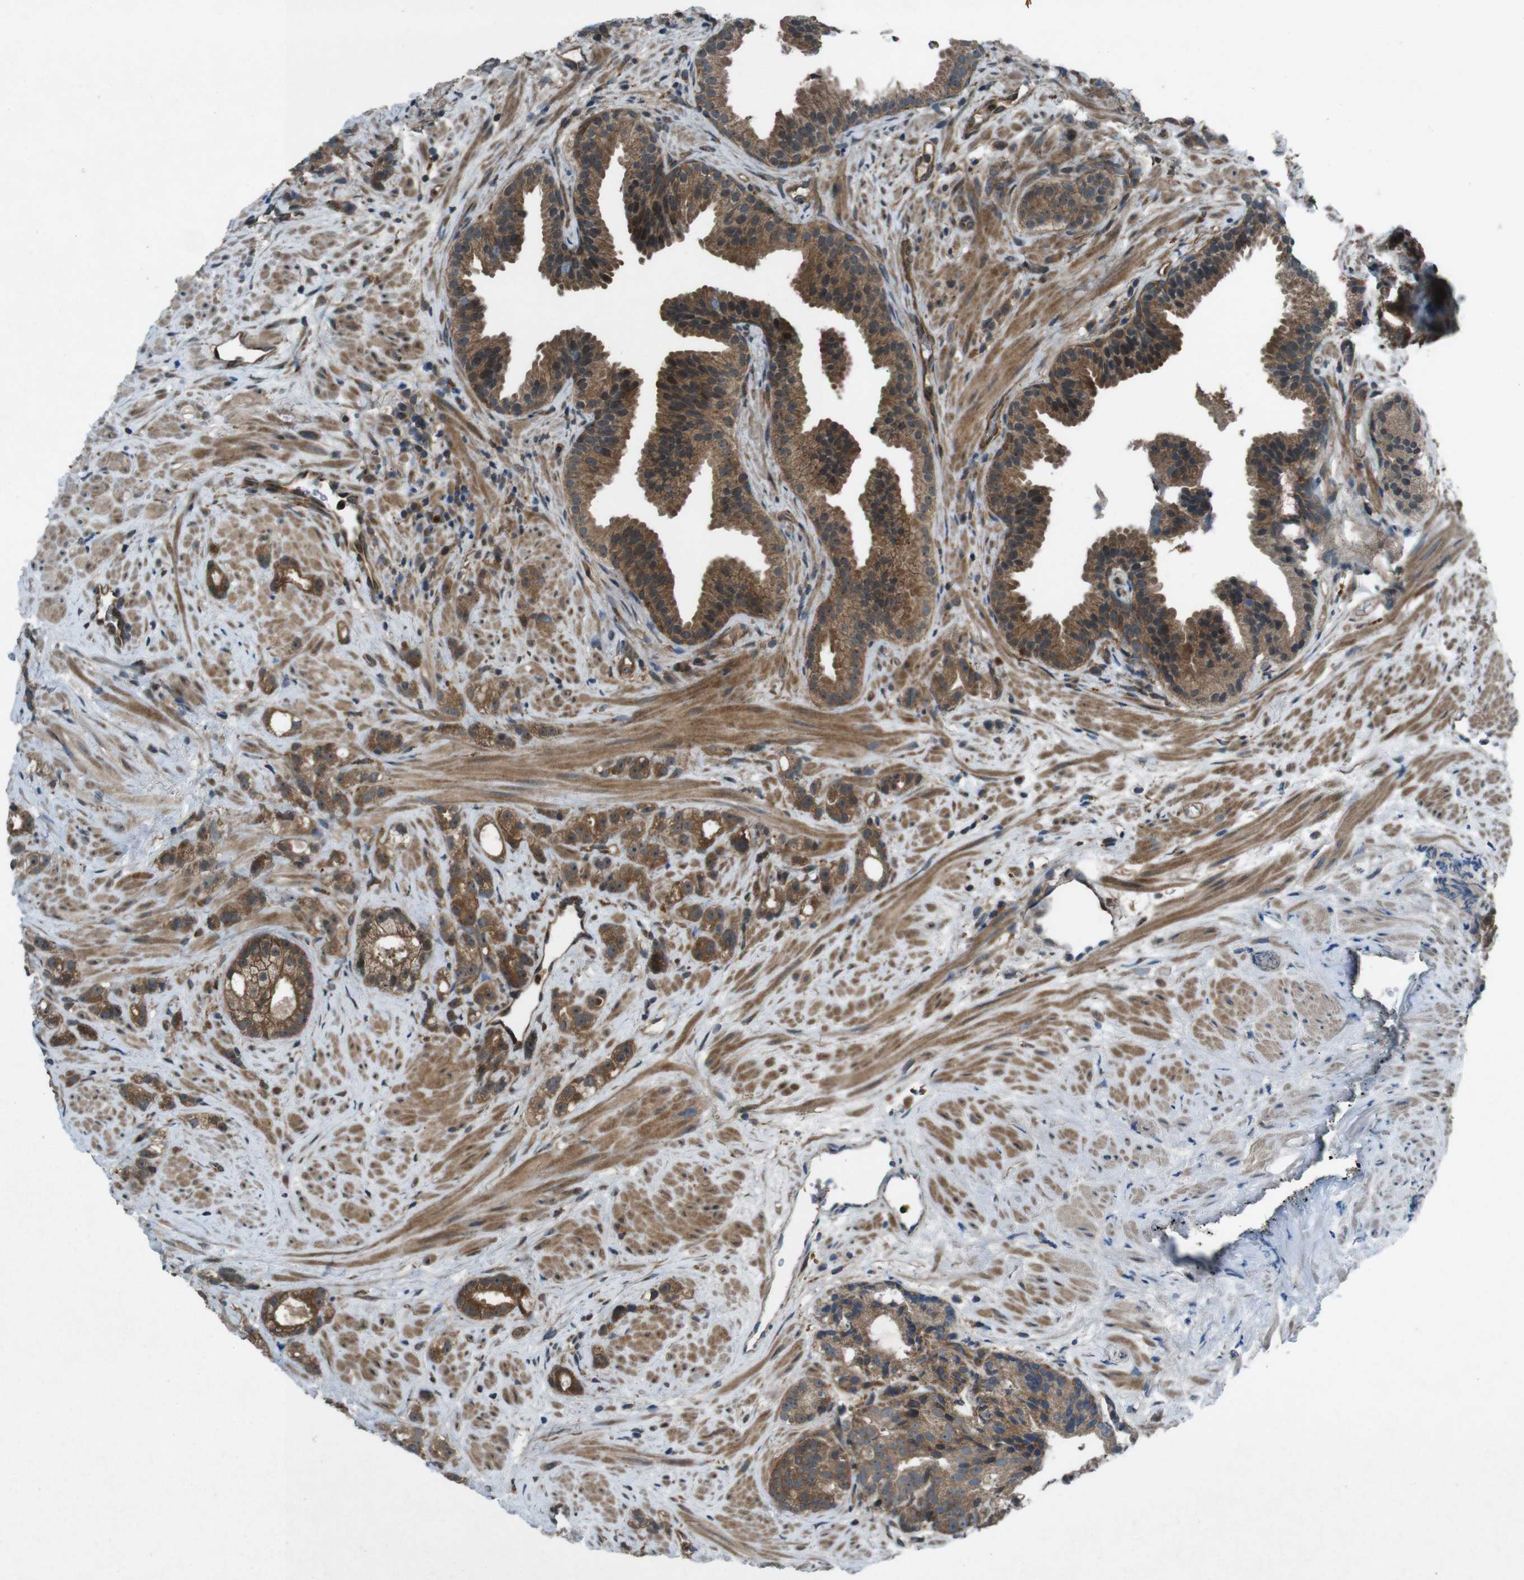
{"staining": {"intensity": "moderate", "quantity": ">75%", "location": "cytoplasmic/membranous"}, "tissue": "prostate cancer", "cell_type": "Tumor cells", "image_type": "cancer", "snomed": [{"axis": "morphology", "description": "Adenocarcinoma, Low grade"}, {"axis": "topography", "description": "Prostate"}], "caption": "IHC staining of prostate cancer (adenocarcinoma (low-grade)), which shows medium levels of moderate cytoplasmic/membranous staining in about >75% of tumor cells indicating moderate cytoplasmic/membranous protein expression. The staining was performed using DAB (brown) for protein detection and nuclei were counterstained in hematoxylin (blue).", "gene": "SLC27A4", "patient": {"sex": "male", "age": 89}}